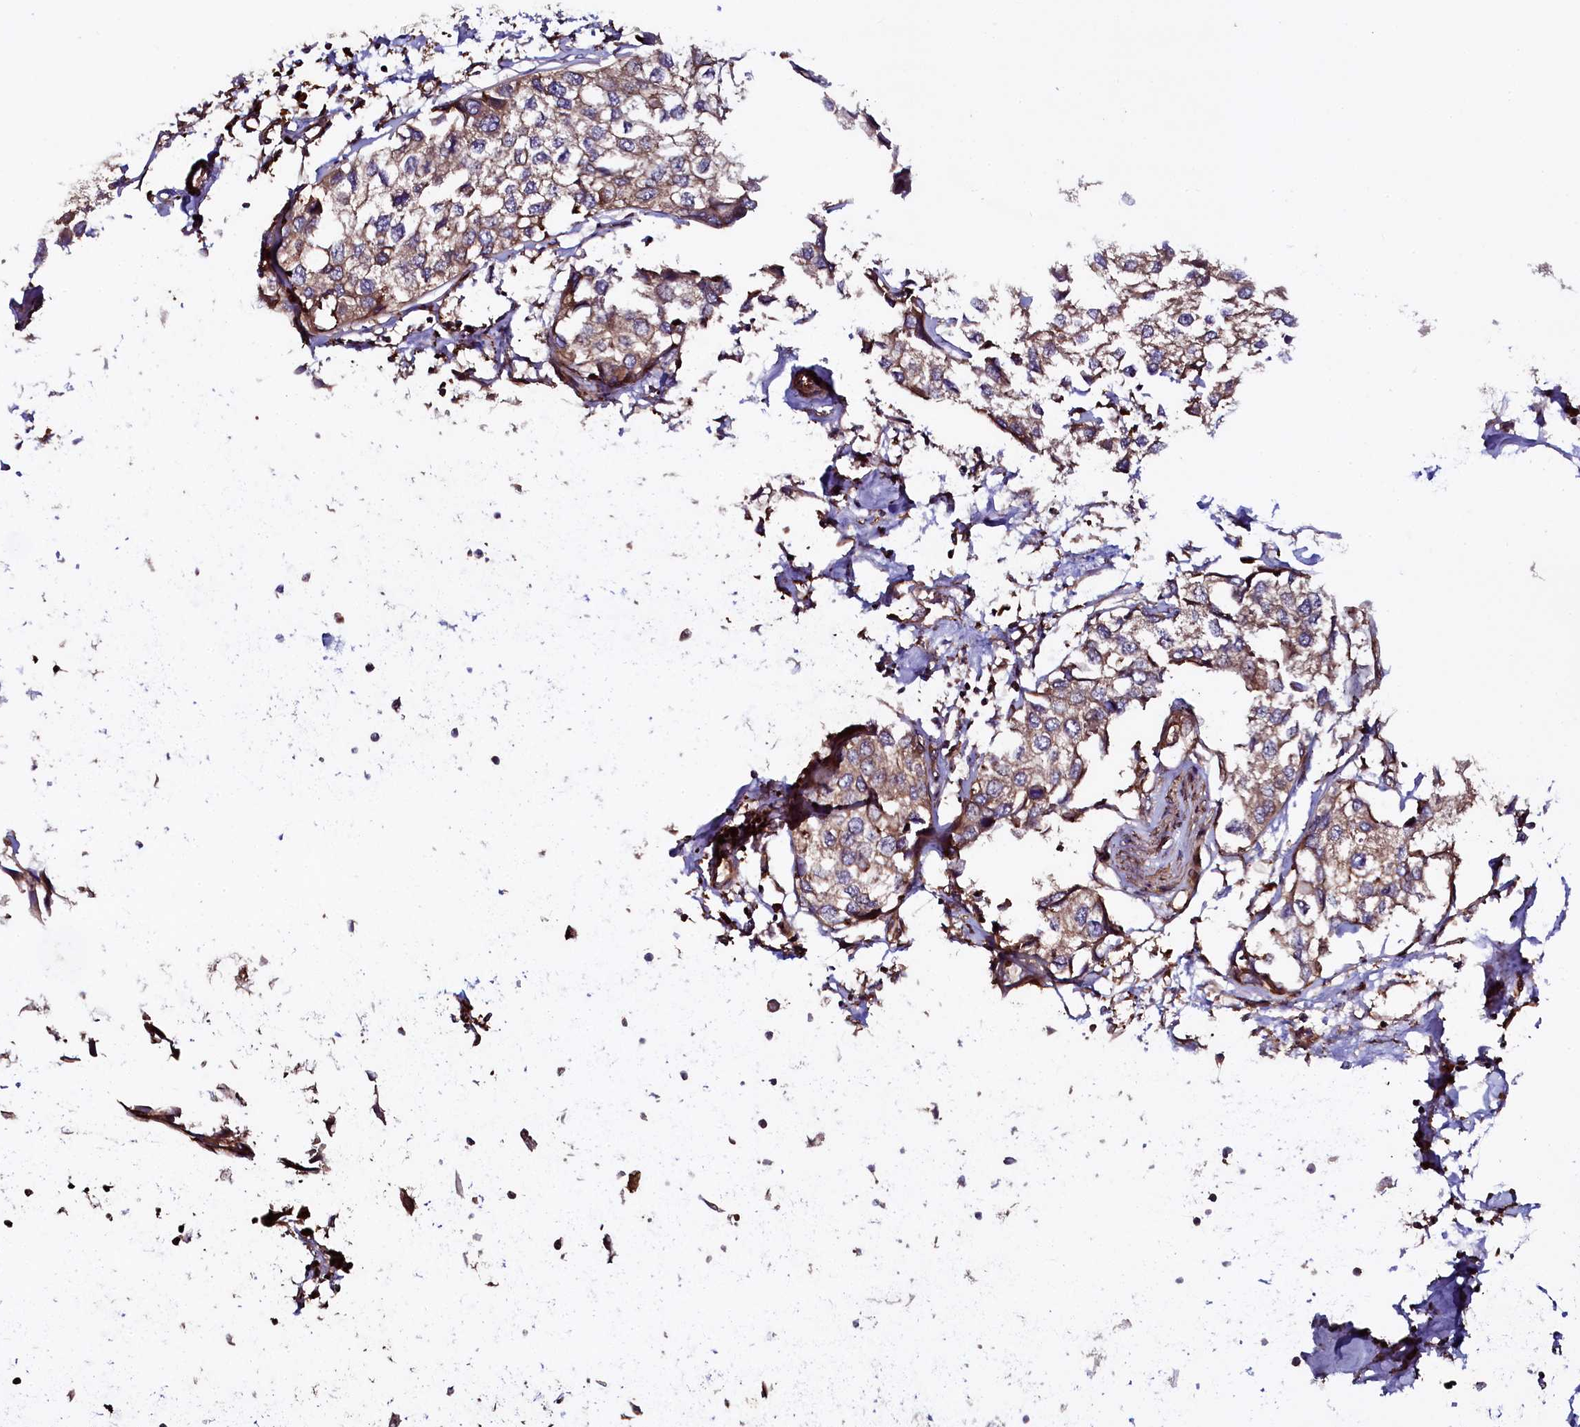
{"staining": {"intensity": "weak", "quantity": "25%-75%", "location": "cytoplasmic/membranous"}, "tissue": "urothelial cancer", "cell_type": "Tumor cells", "image_type": "cancer", "snomed": [{"axis": "morphology", "description": "Urothelial carcinoma, High grade"}, {"axis": "topography", "description": "Urinary bladder"}], "caption": "A brown stain labels weak cytoplasmic/membranous expression of a protein in human urothelial cancer tumor cells.", "gene": "USPL1", "patient": {"sex": "male", "age": 64}}